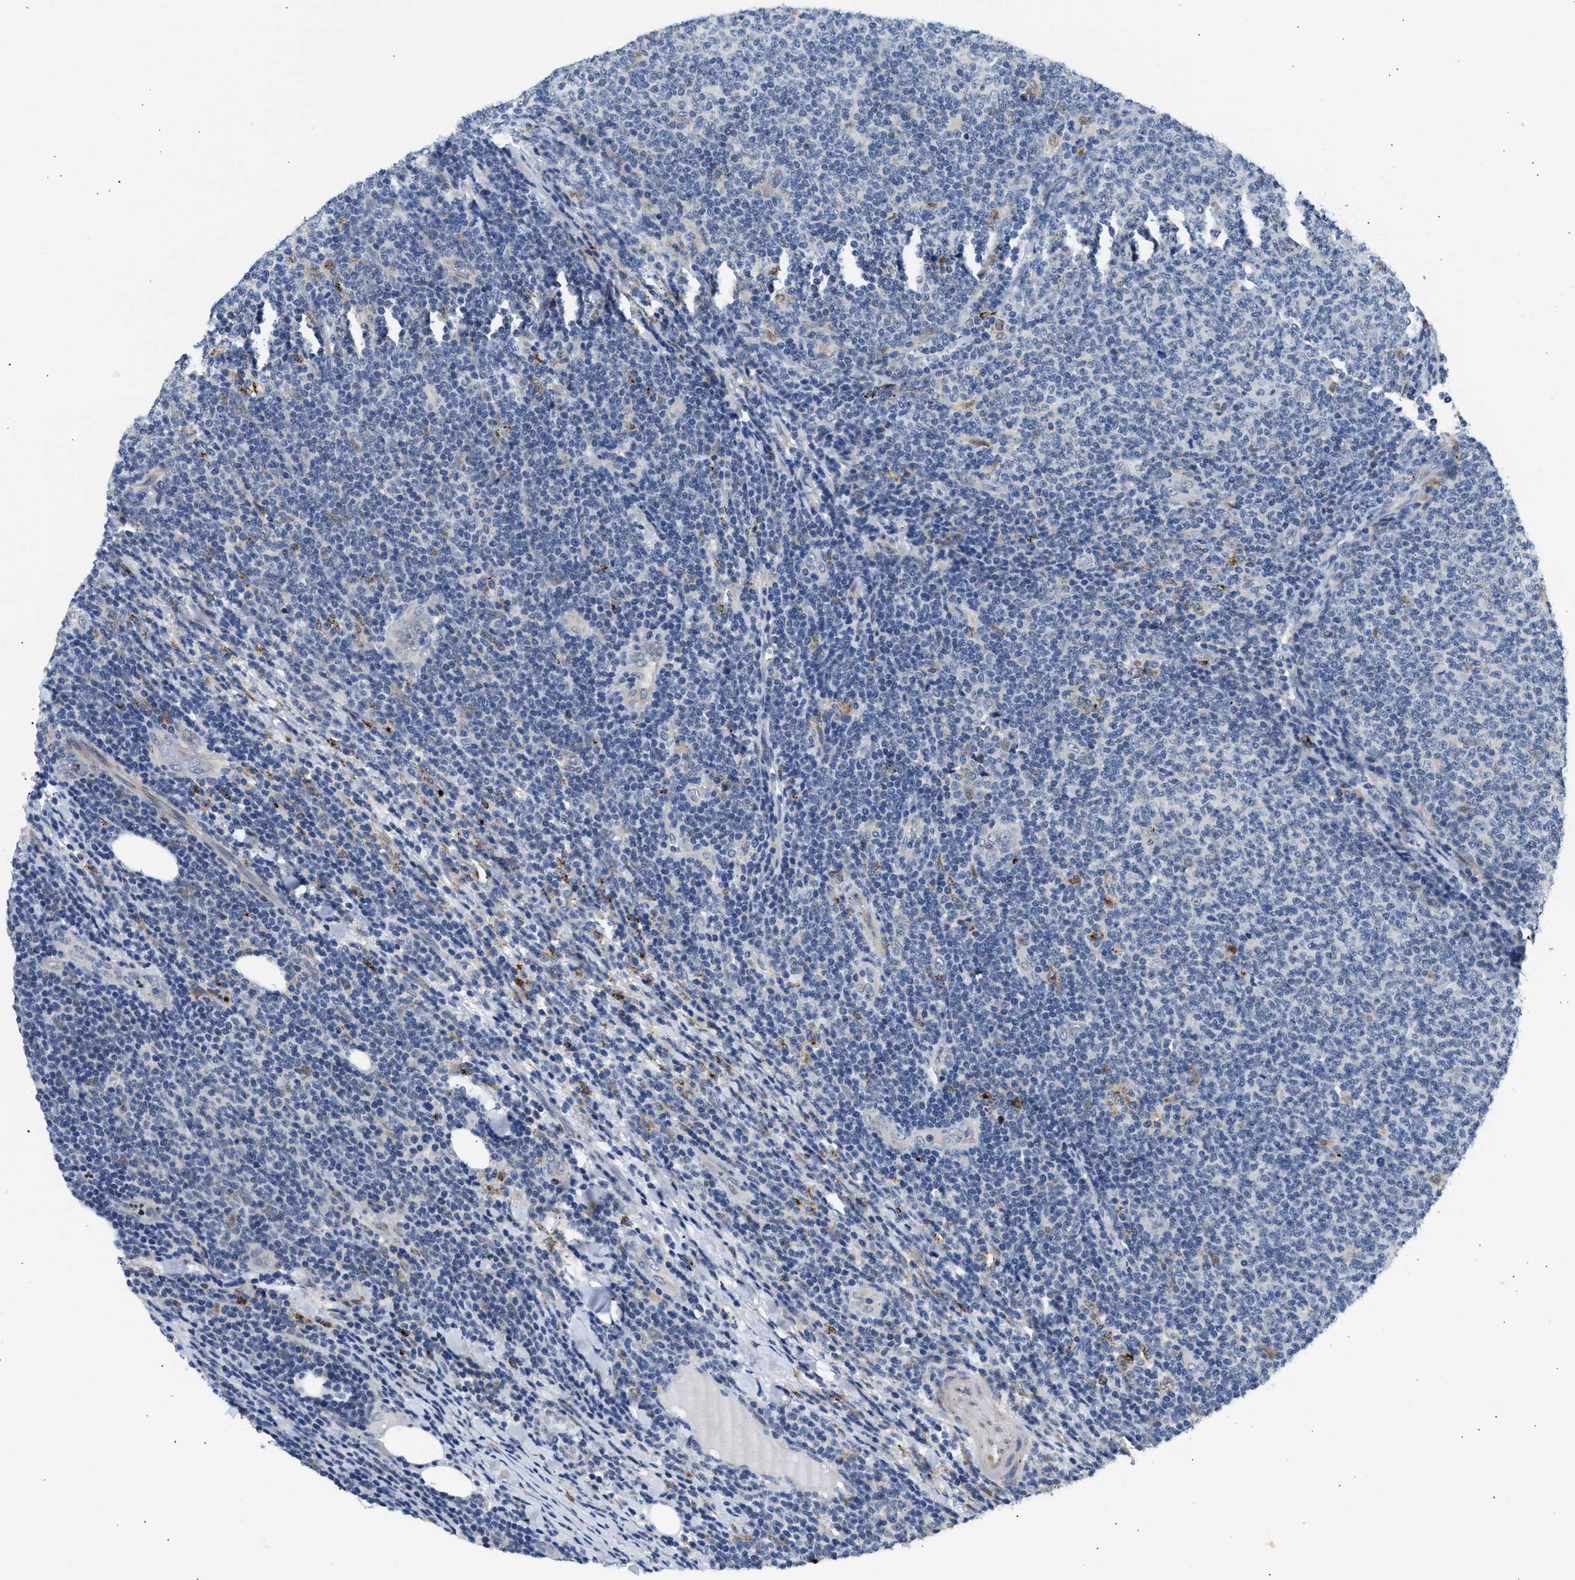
{"staining": {"intensity": "negative", "quantity": "none", "location": "none"}, "tissue": "lymphoma", "cell_type": "Tumor cells", "image_type": "cancer", "snomed": [{"axis": "morphology", "description": "Malignant lymphoma, non-Hodgkin's type, Low grade"}, {"axis": "topography", "description": "Lymph node"}], "caption": "Immunohistochemistry of lymphoma shows no staining in tumor cells.", "gene": "PPM1L", "patient": {"sex": "male", "age": 66}}